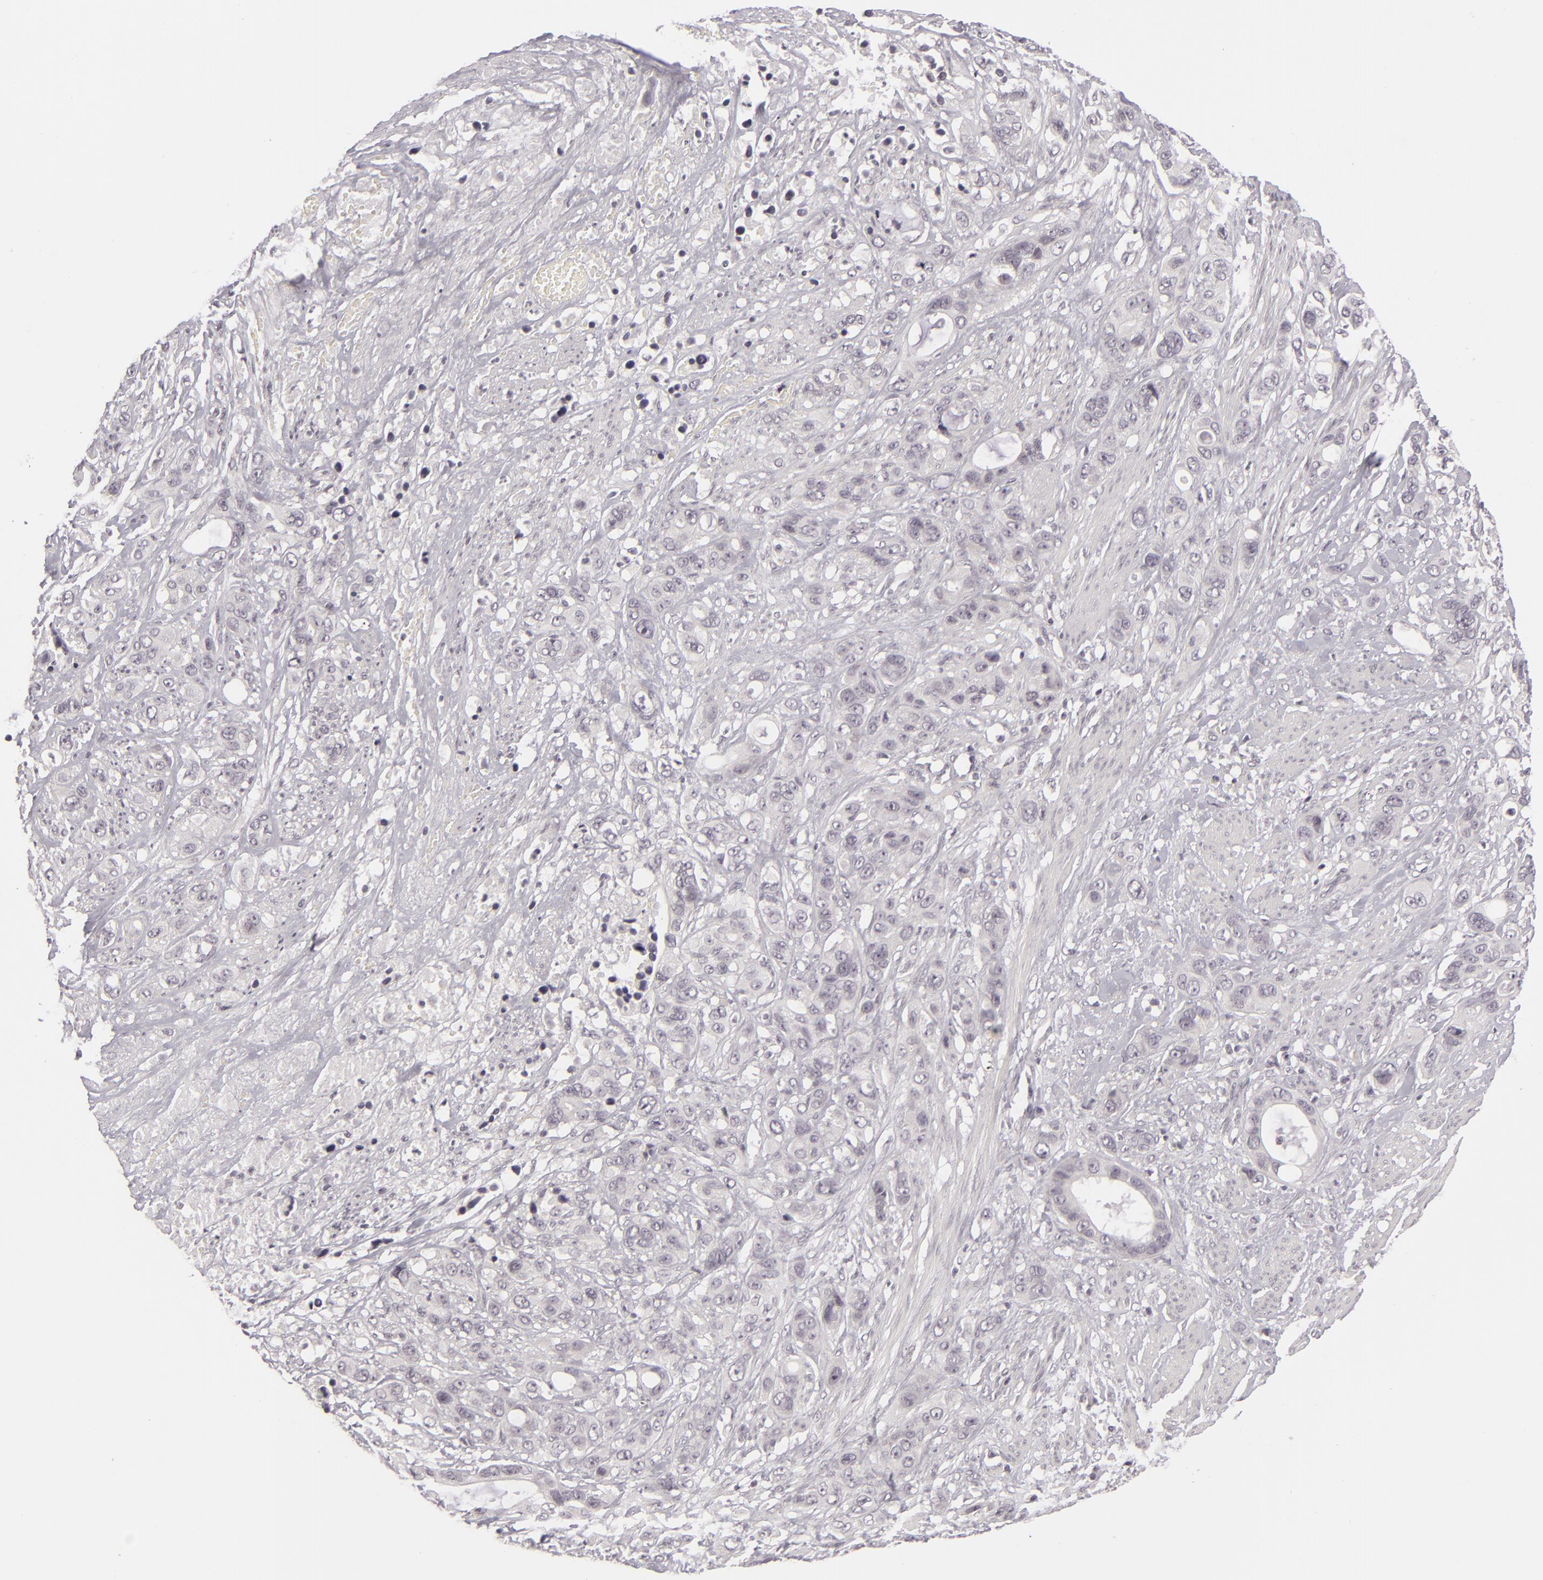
{"staining": {"intensity": "negative", "quantity": "none", "location": "none"}, "tissue": "stomach cancer", "cell_type": "Tumor cells", "image_type": "cancer", "snomed": [{"axis": "morphology", "description": "Adenocarcinoma, NOS"}, {"axis": "topography", "description": "Stomach, upper"}], "caption": "Human stomach cancer stained for a protein using IHC demonstrates no staining in tumor cells.", "gene": "DLG3", "patient": {"sex": "male", "age": 47}}